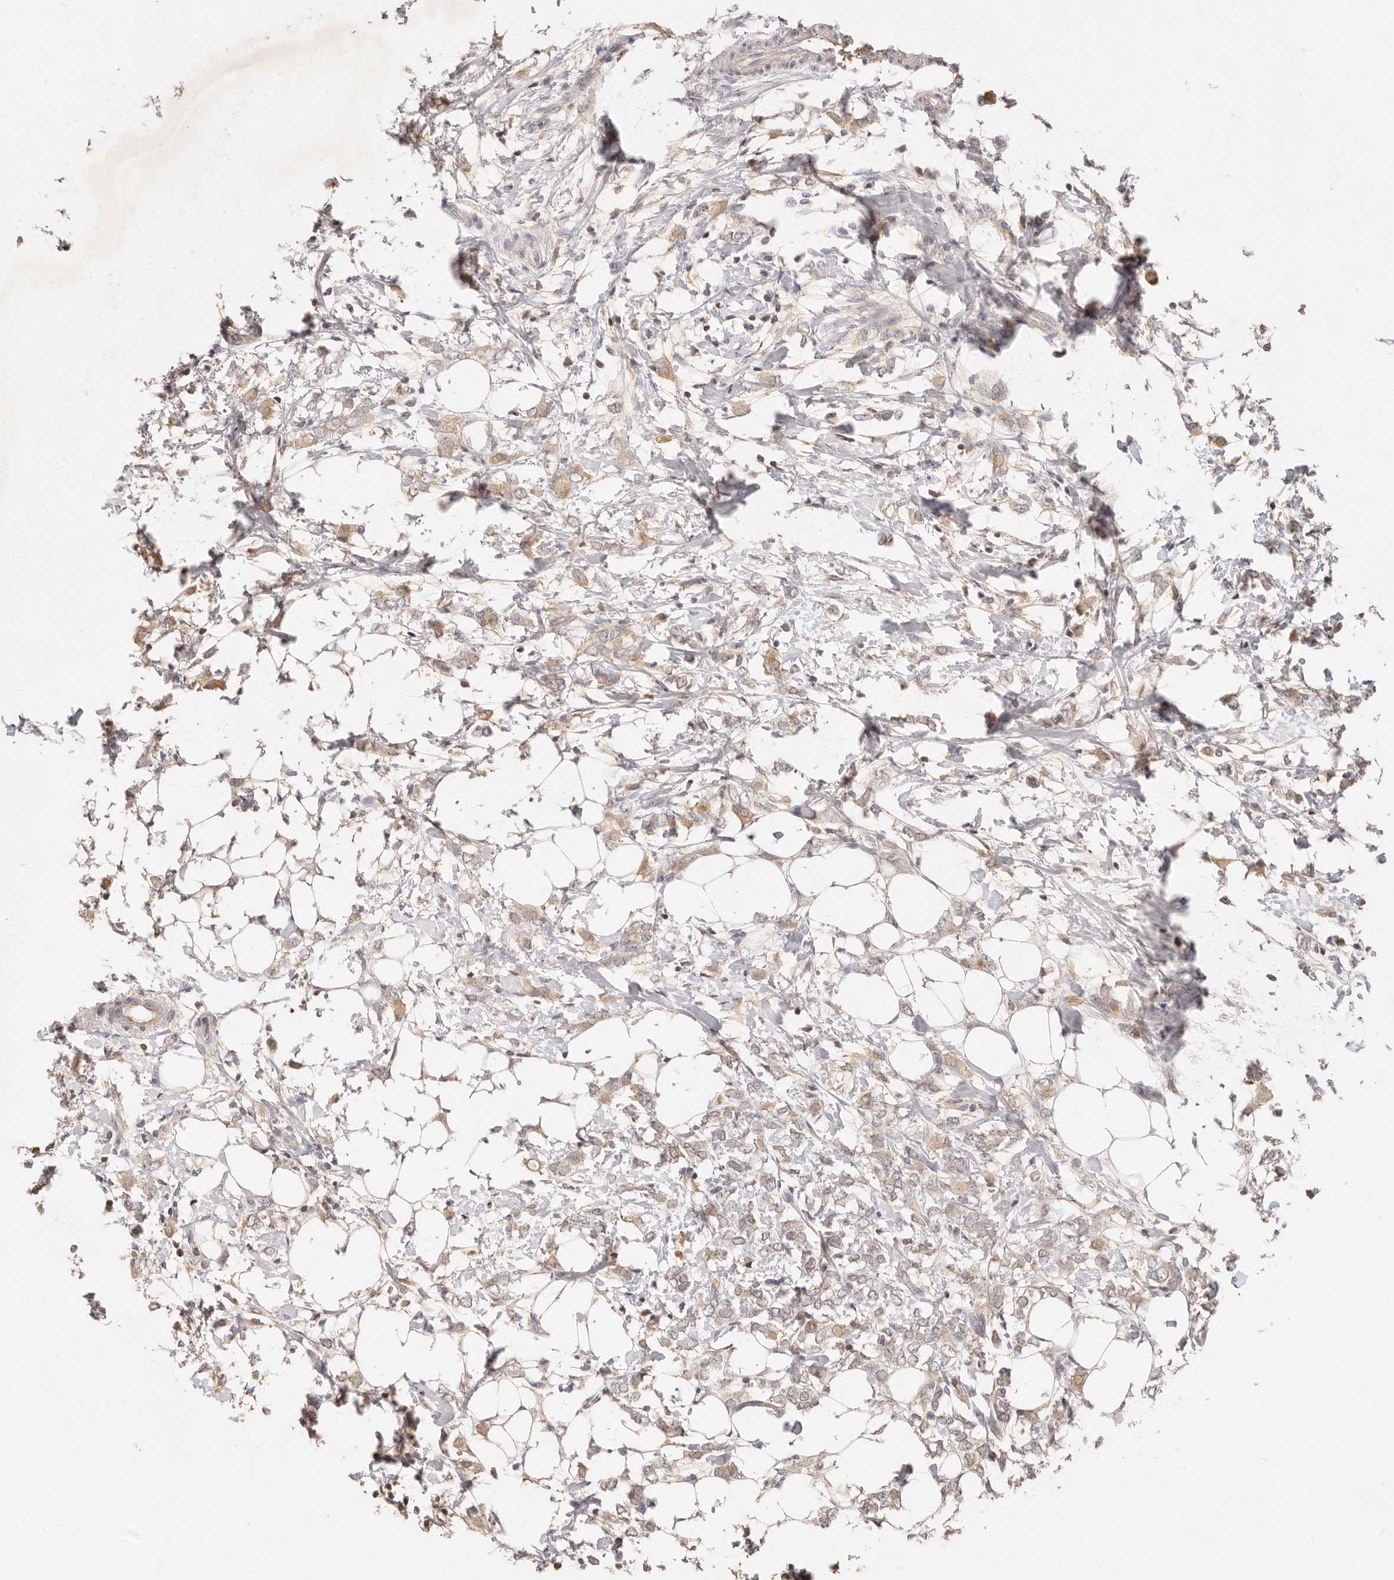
{"staining": {"intensity": "weak", "quantity": ">75%", "location": "cytoplasmic/membranous"}, "tissue": "breast cancer", "cell_type": "Tumor cells", "image_type": "cancer", "snomed": [{"axis": "morphology", "description": "Normal tissue, NOS"}, {"axis": "morphology", "description": "Lobular carcinoma"}, {"axis": "topography", "description": "Breast"}], "caption": "DAB (3,3'-diaminobenzidine) immunohistochemical staining of human breast lobular carcinoma demonstrates weak cytoplasmic/membranous protein positivity in approximately >75% of tumor cells.", "gene": "CXADR", "patient": {"sex": "female", "age": 47}}